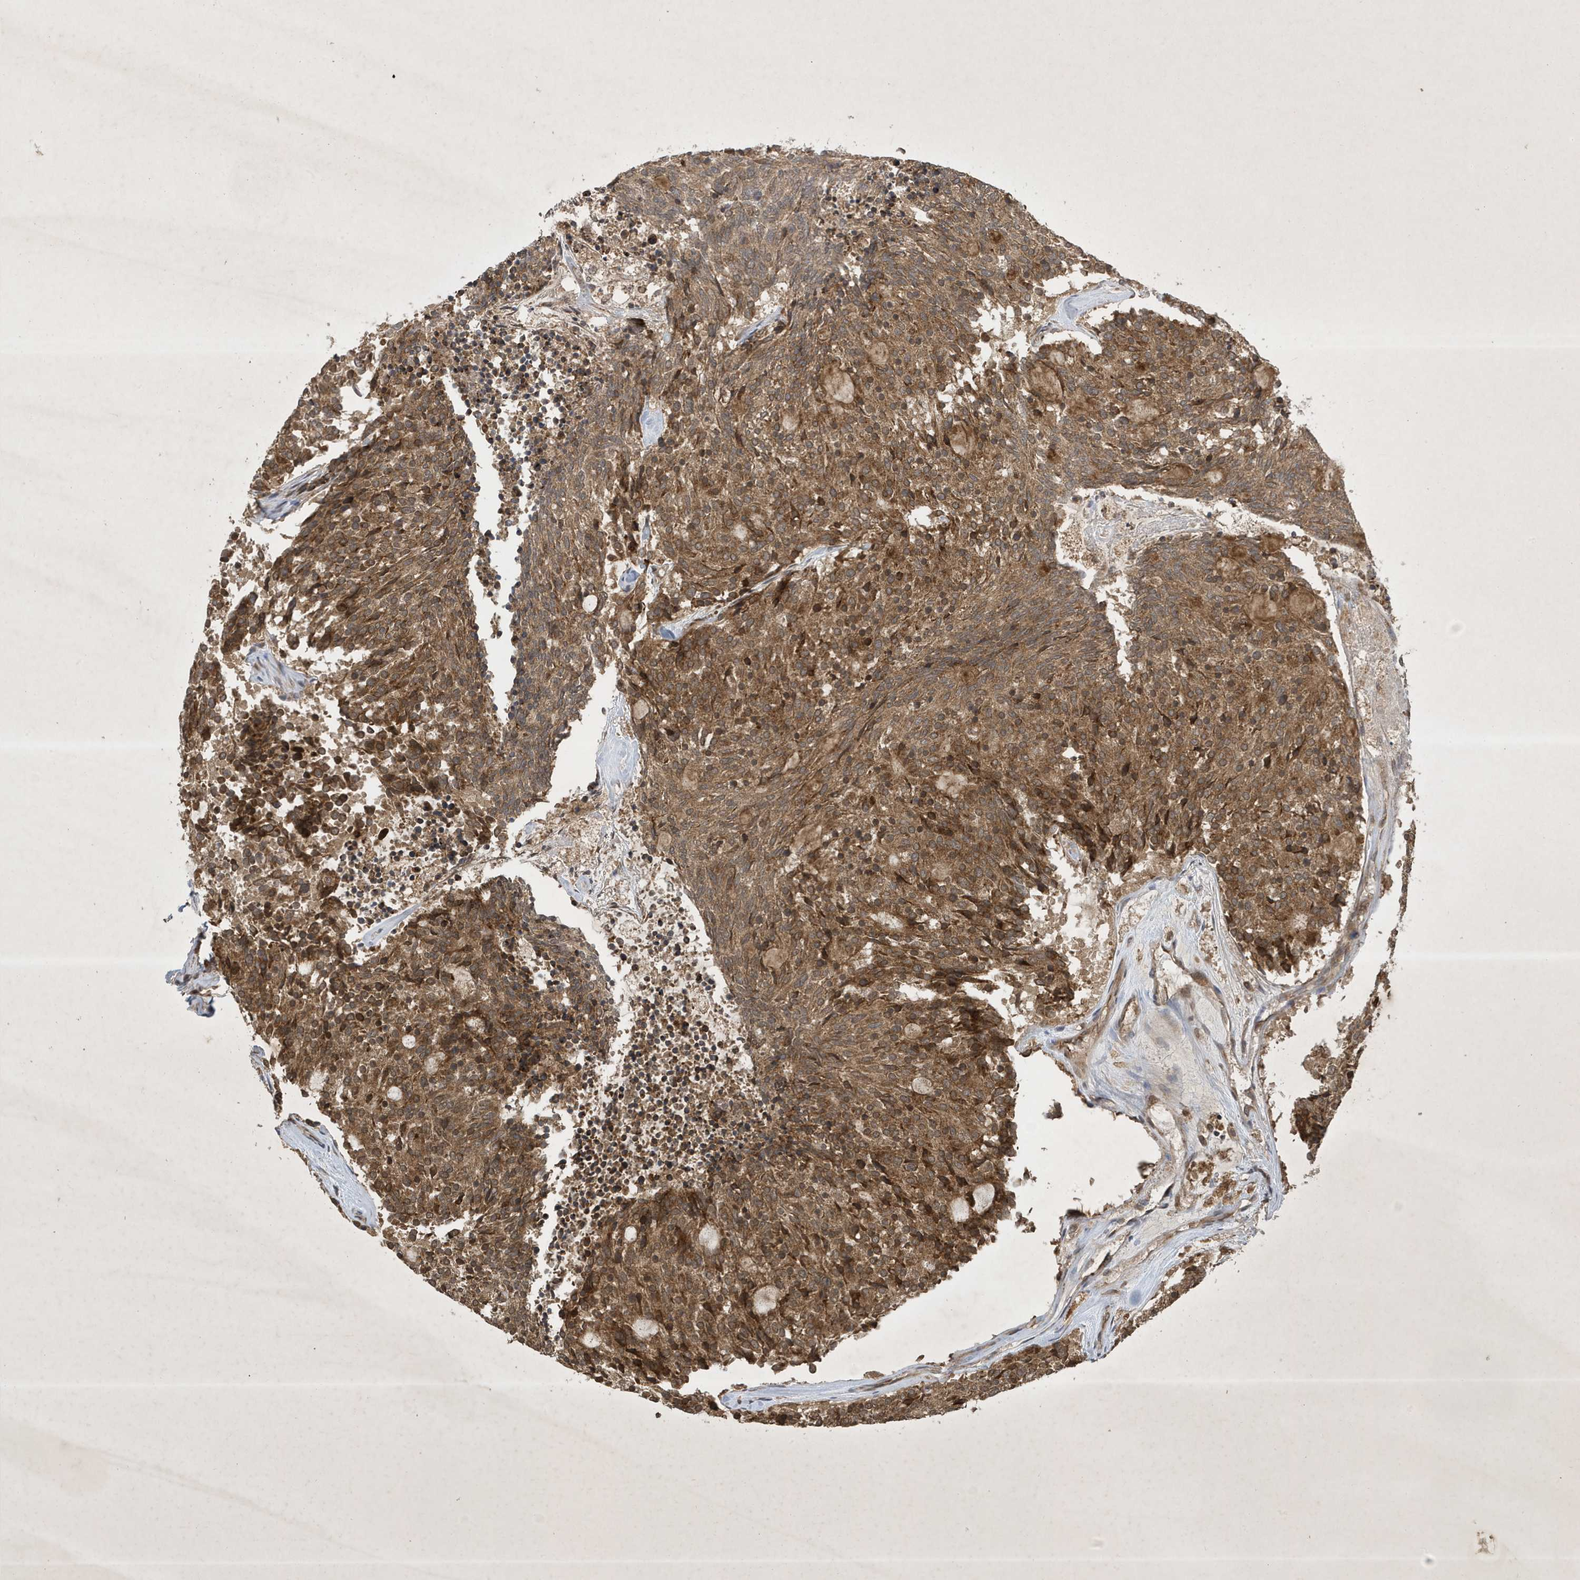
{"staining": {"intensity": "moderate", "quantity": ">75%", "location": "cytoplasmic/membranous"}, "tissue": "carcinoid", "cell_type": "Tumor cells", "image_type": "cancer", "snomed": [{"axis": "morphology", "description": "Carcinoid, malignant, NOS"}, {"axis": "topography", "description": "Pancreas"}], "caption": "High-power microscopy captured an immunohistochemistry micrograph of carcinoid, revealing moderate cytoplasmic/membranous staining in approximately >75% of tumor cells.", "gene": "STX10", "patient": {"sex": "female", "age": 54}}